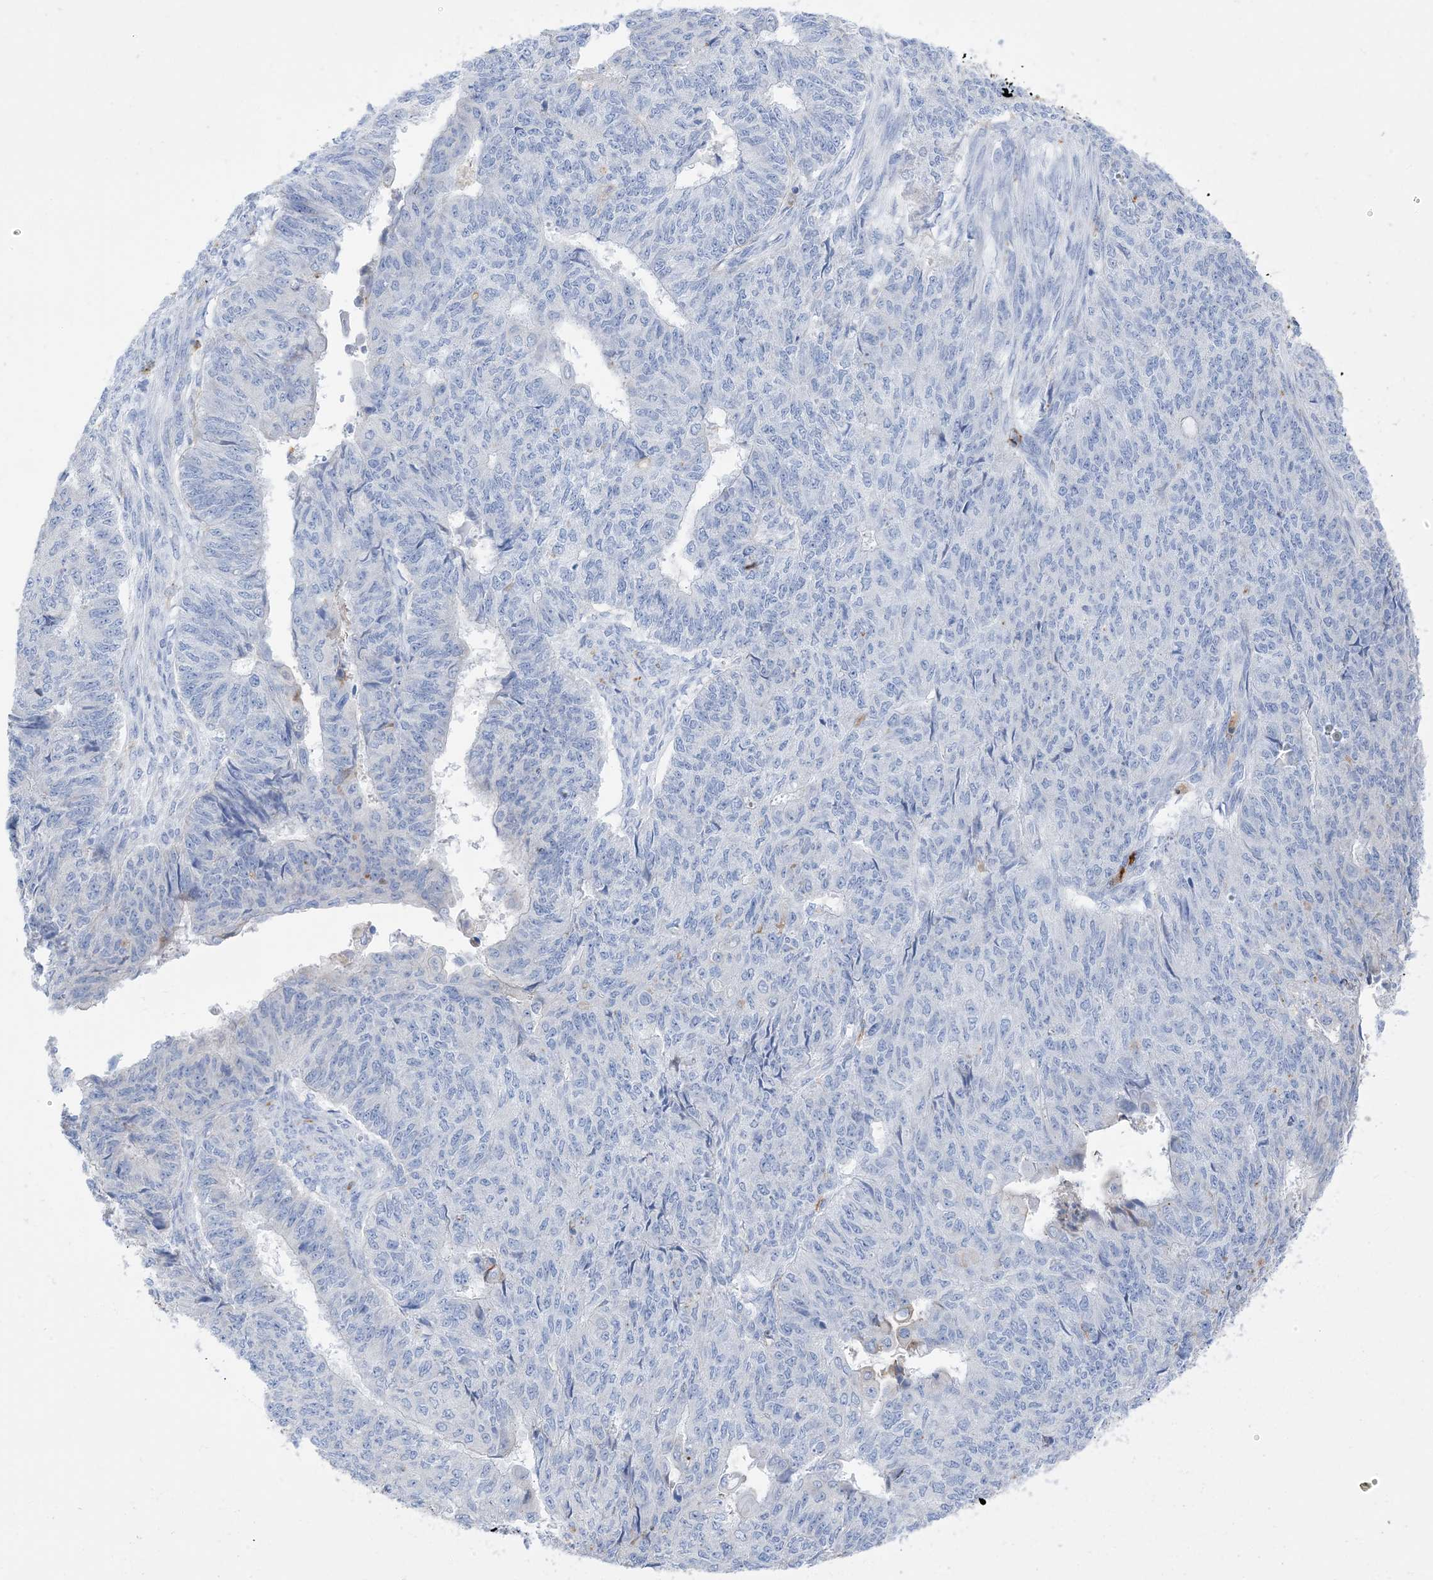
{"staining": {"intensity": "negative", "quantity": "none", "location": "none"}, "tissue": "endometrial cancer", "cell_type": "Tumor cells", "image_type": "cancer", "snomed": [{"axis": "morphology", "description": "Adenocarcinoma, NOS"}, {"axis": "topography", "description": "Endometrium"}], "caption": "Tumor cells are negative for protein expression in human endometrial cancer.", "gene": "DPH3", "patient": {"sex": "female", "age": 32}}